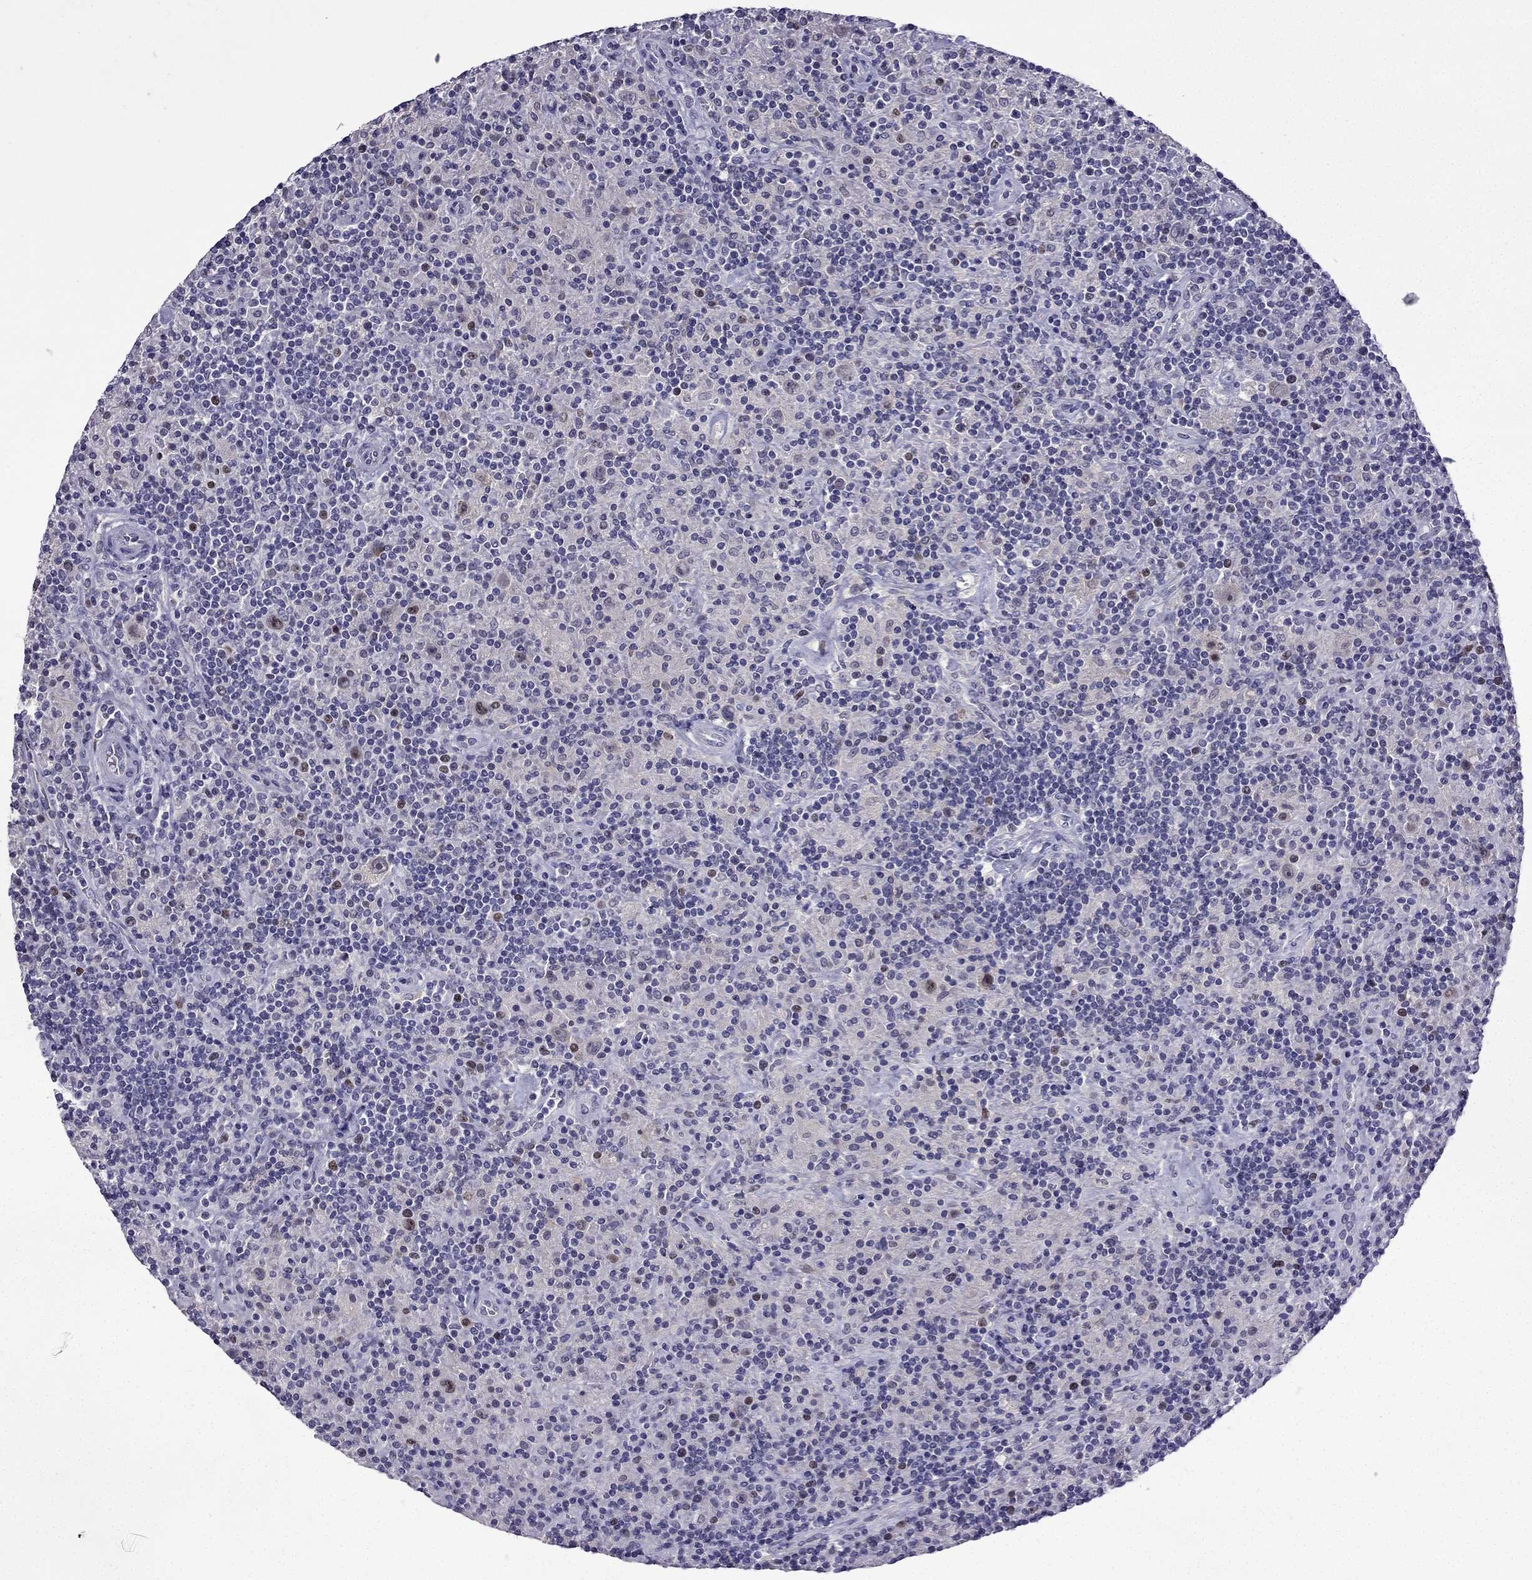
{"staining": {"intensity": "negative", "quantity": "none", "location": "none"}, "tissue": "lymphoma", "cell_type": "Tumor cells", "image_type": "cancer", "snomed": [{"axis": "morphology", "description": "Hodgkin's disease, NOS"}, {"axis": "topography", "description": "Lymph node"}], "caption": "Image shows no protein expression in tumor cells of Hodgkin's disease tissue.", "gene": "UHRF1", "patient": {"sex": "male", "age": 70}}